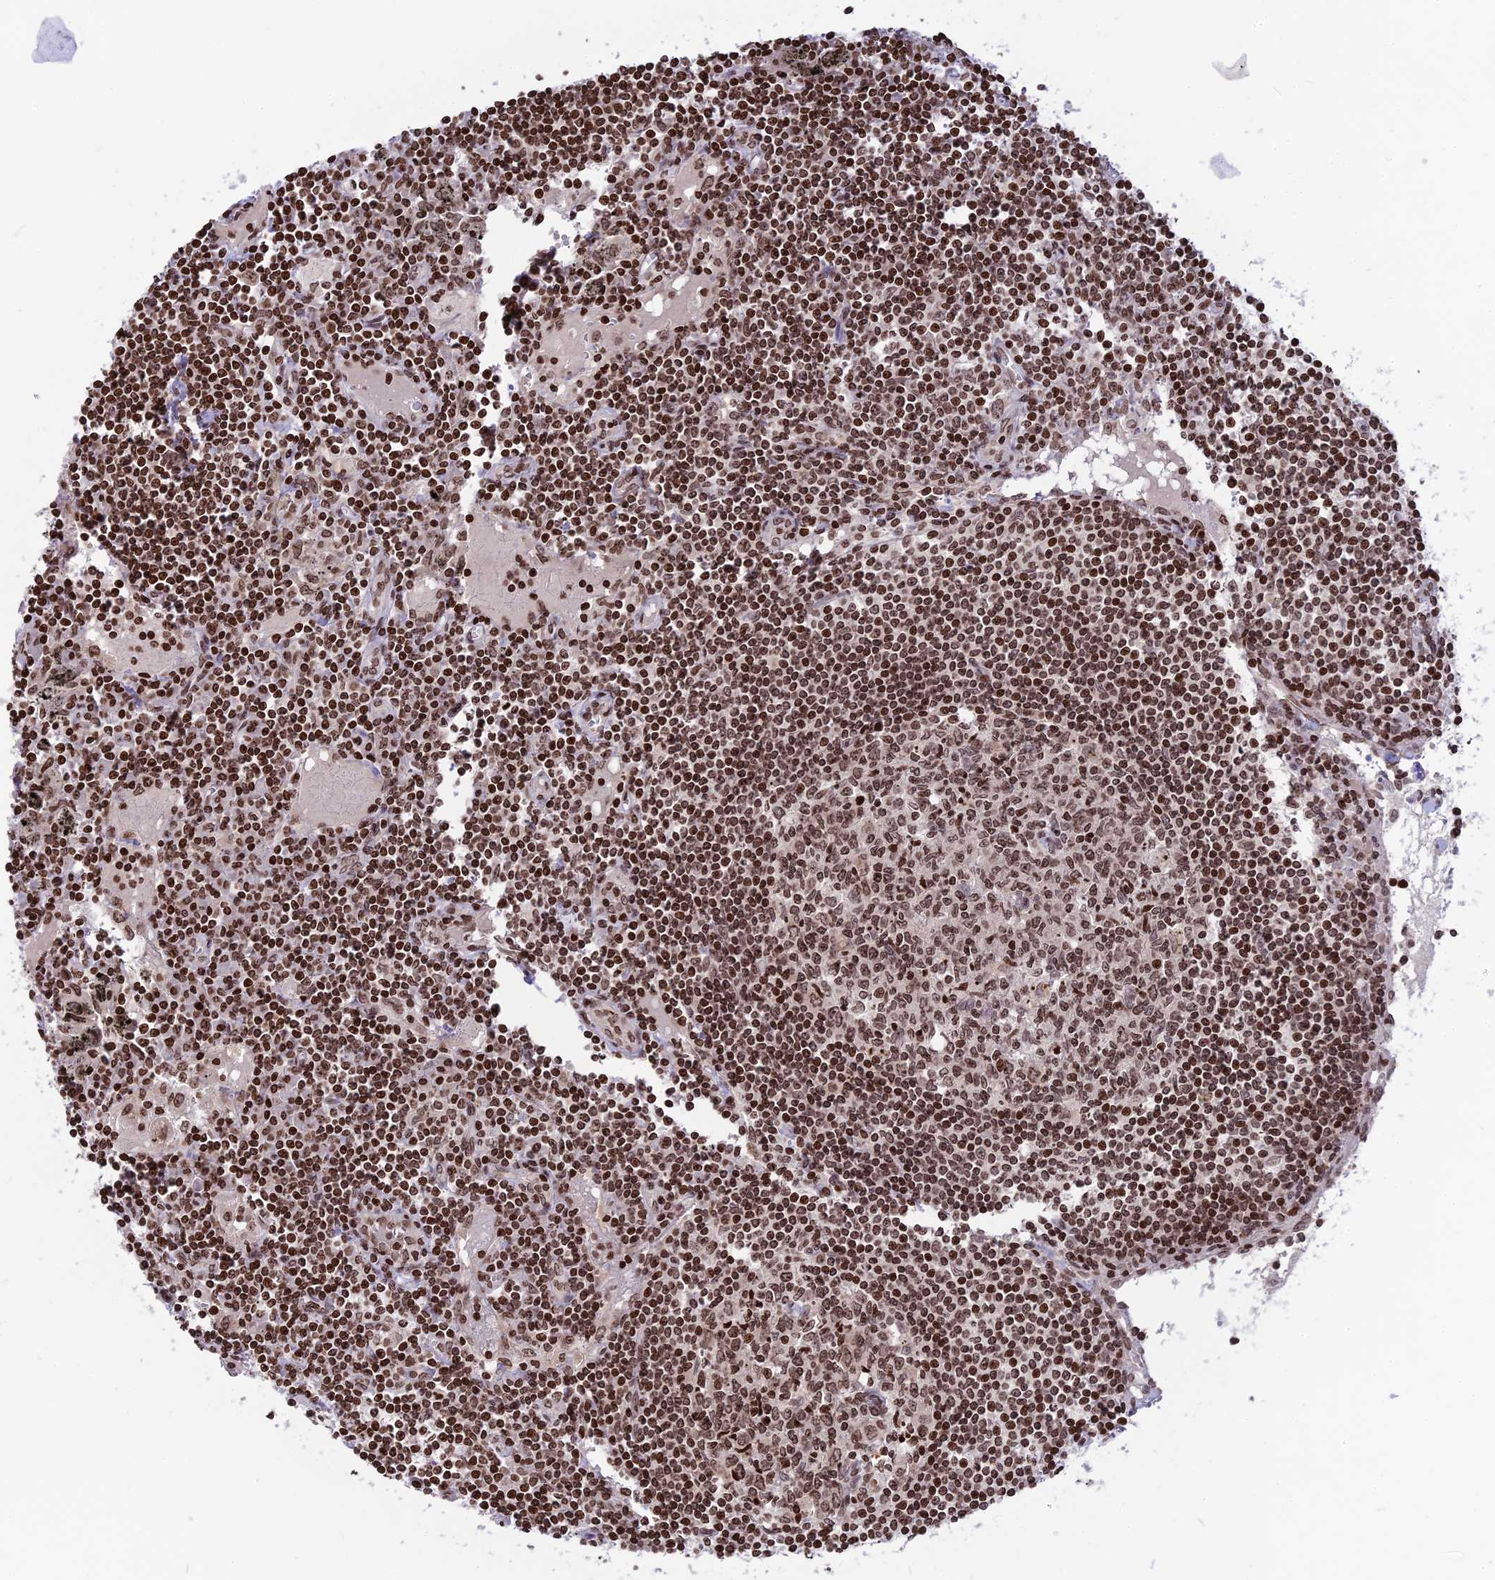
{"staining": {"intensity": "moderate", "quantity": ">75%", "location": "nuclear"}, "tissue": "lymph node", "cell_type": "Germinal center cells", "image_type": "normal", "snomed": [{"axis": "morphology", "description": "Normal tissue, NOS"}, {"axis": "topography", "description": "Lymph node"}], "caption": "IHC of normal lymph node displays medium levels of moderate nuclear positivity in about >75% of germinal center cells.", "gene": "TET2", "patient": {"sex": "male", "age": 74}}